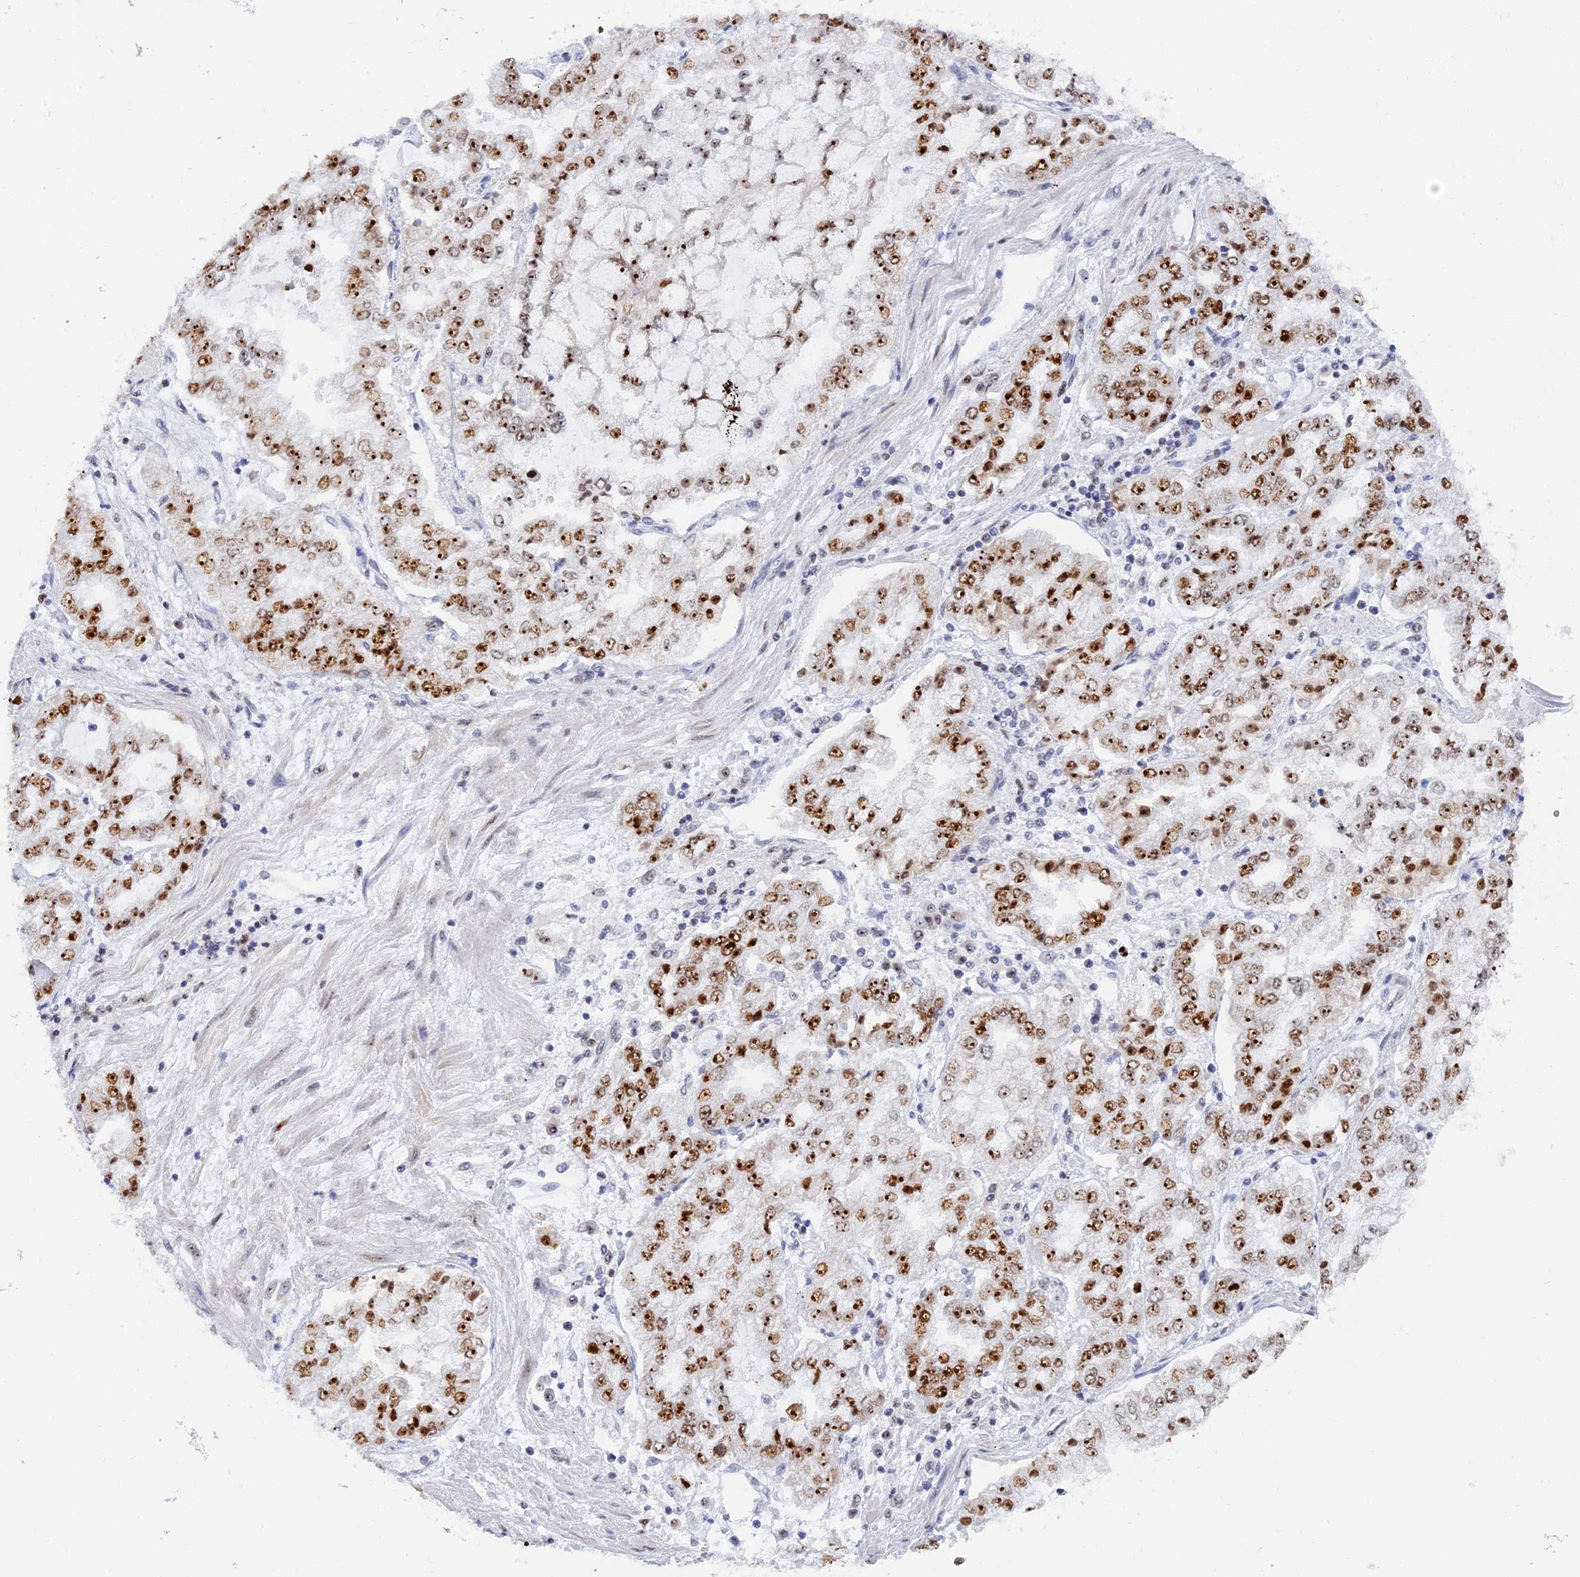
{"staining": {"intensity": "strong", "quantity": ">75%", "location": "nuclear"}, "tissue": "stomach cancer", "cell_type": "Tumor cells", "image_type": "cancer", "snomed": [{"axis": "morphology", "description": "Adenocarcinoma, NOS"}, {"axis": "topography", "description": "Stomach"}], "caption": "Protein analysis of adenocarcinoma (stomach) tissue demonstrates strong nuclear positivity in approximately >75% of tumor cells.", "gene": "RSL1D1", "patient": {"sex": "male", "age": 76}}